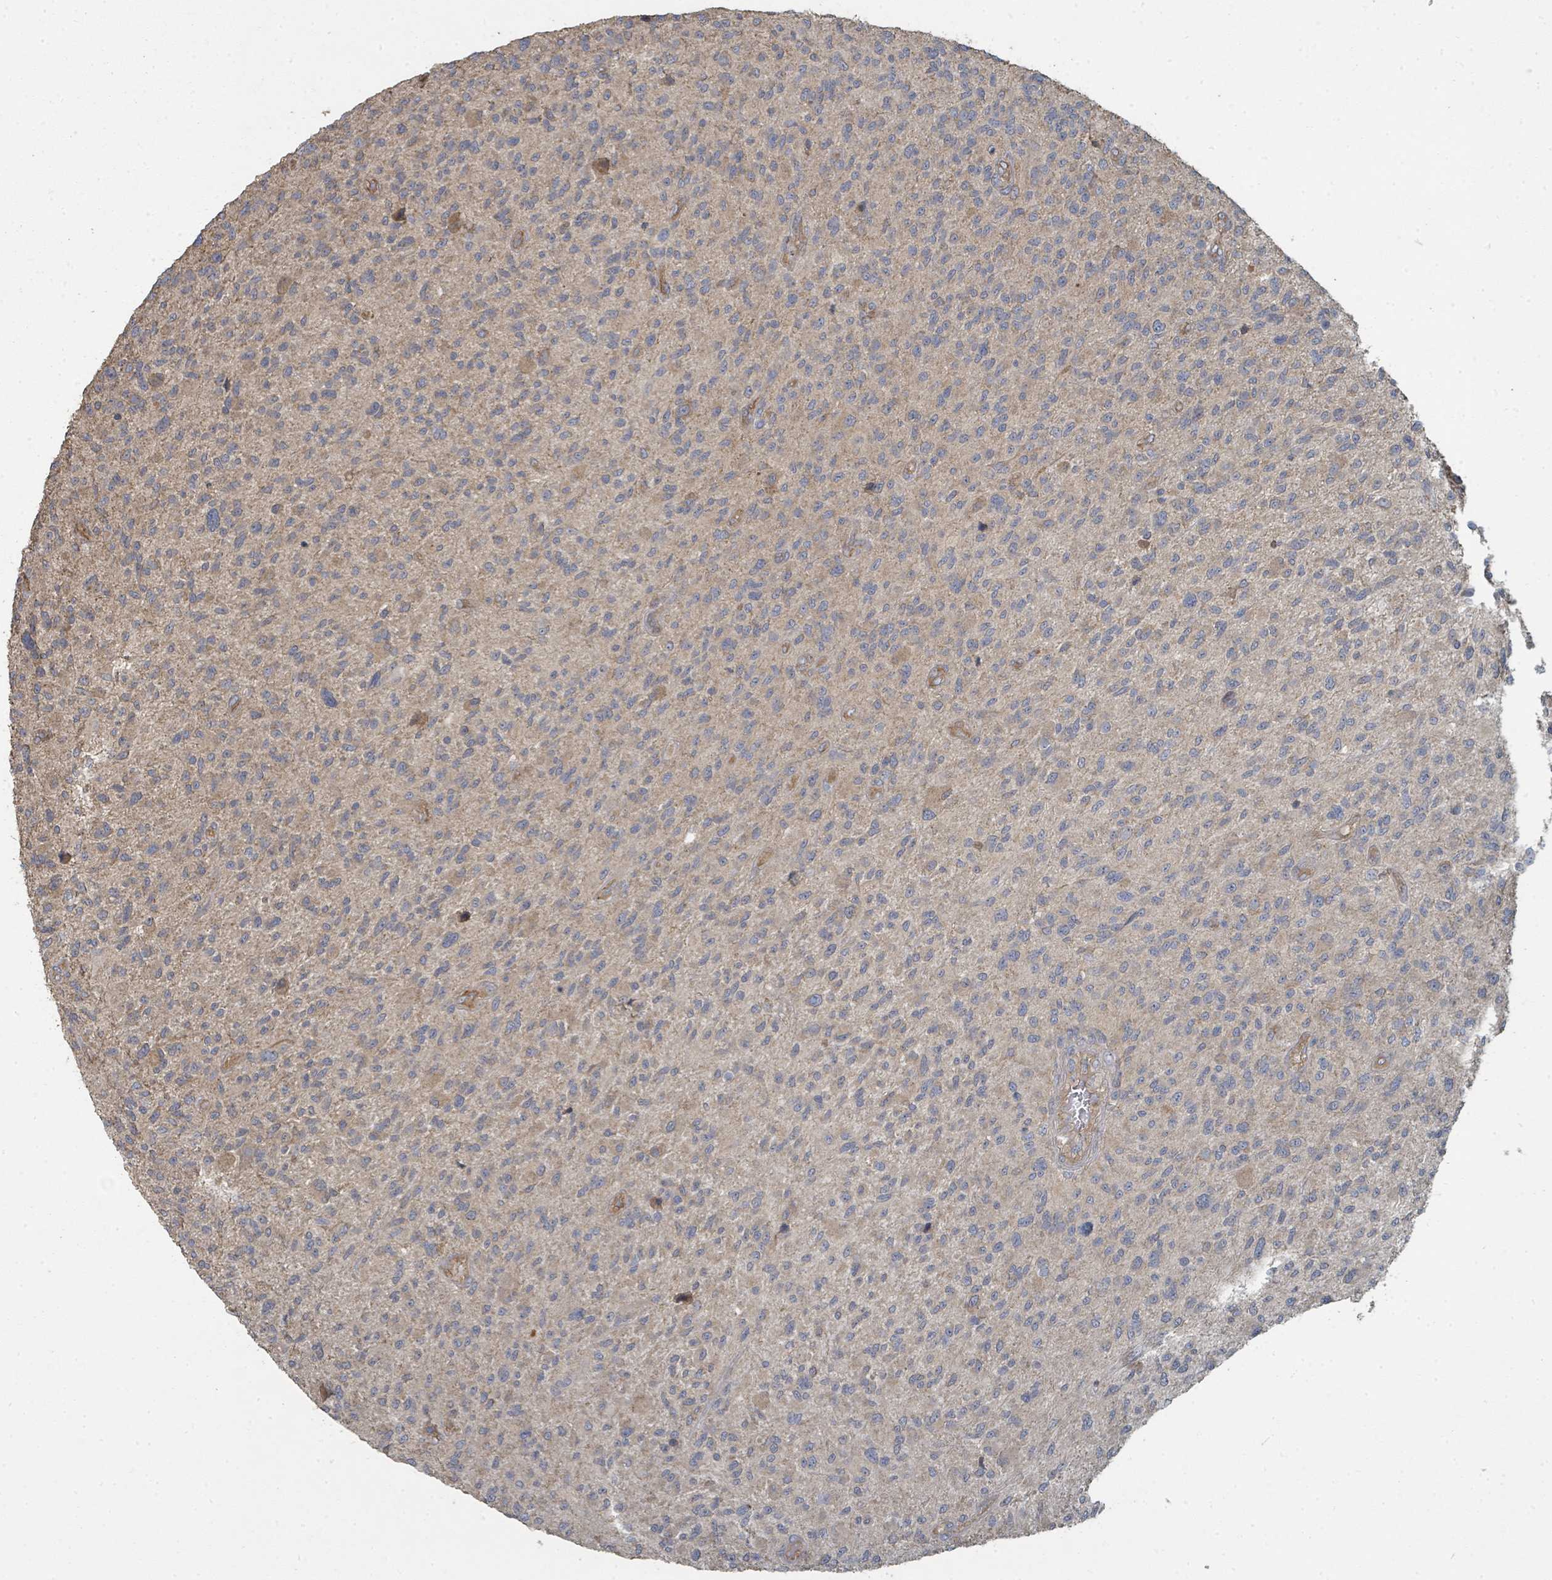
{"staining": {"intensity": "weak", "quantity": "<25%", "location": "cytoplasmic/membranous"}, "tissue": "glioma", "cell_type": "Tumor cells", "image_type": "cancer", "snomed": [{"axis": "morphology", "description": "Glioma, malignant, High grade"}, {"axis": "topography", "description": "Brain"}], "caption": "High-grade glioma (malignant) was stained to show a protein in brown. There is no significant expression in tumor cells.", "gene": "WDFY1", "patient": {"sex": "male", "age": 47}}